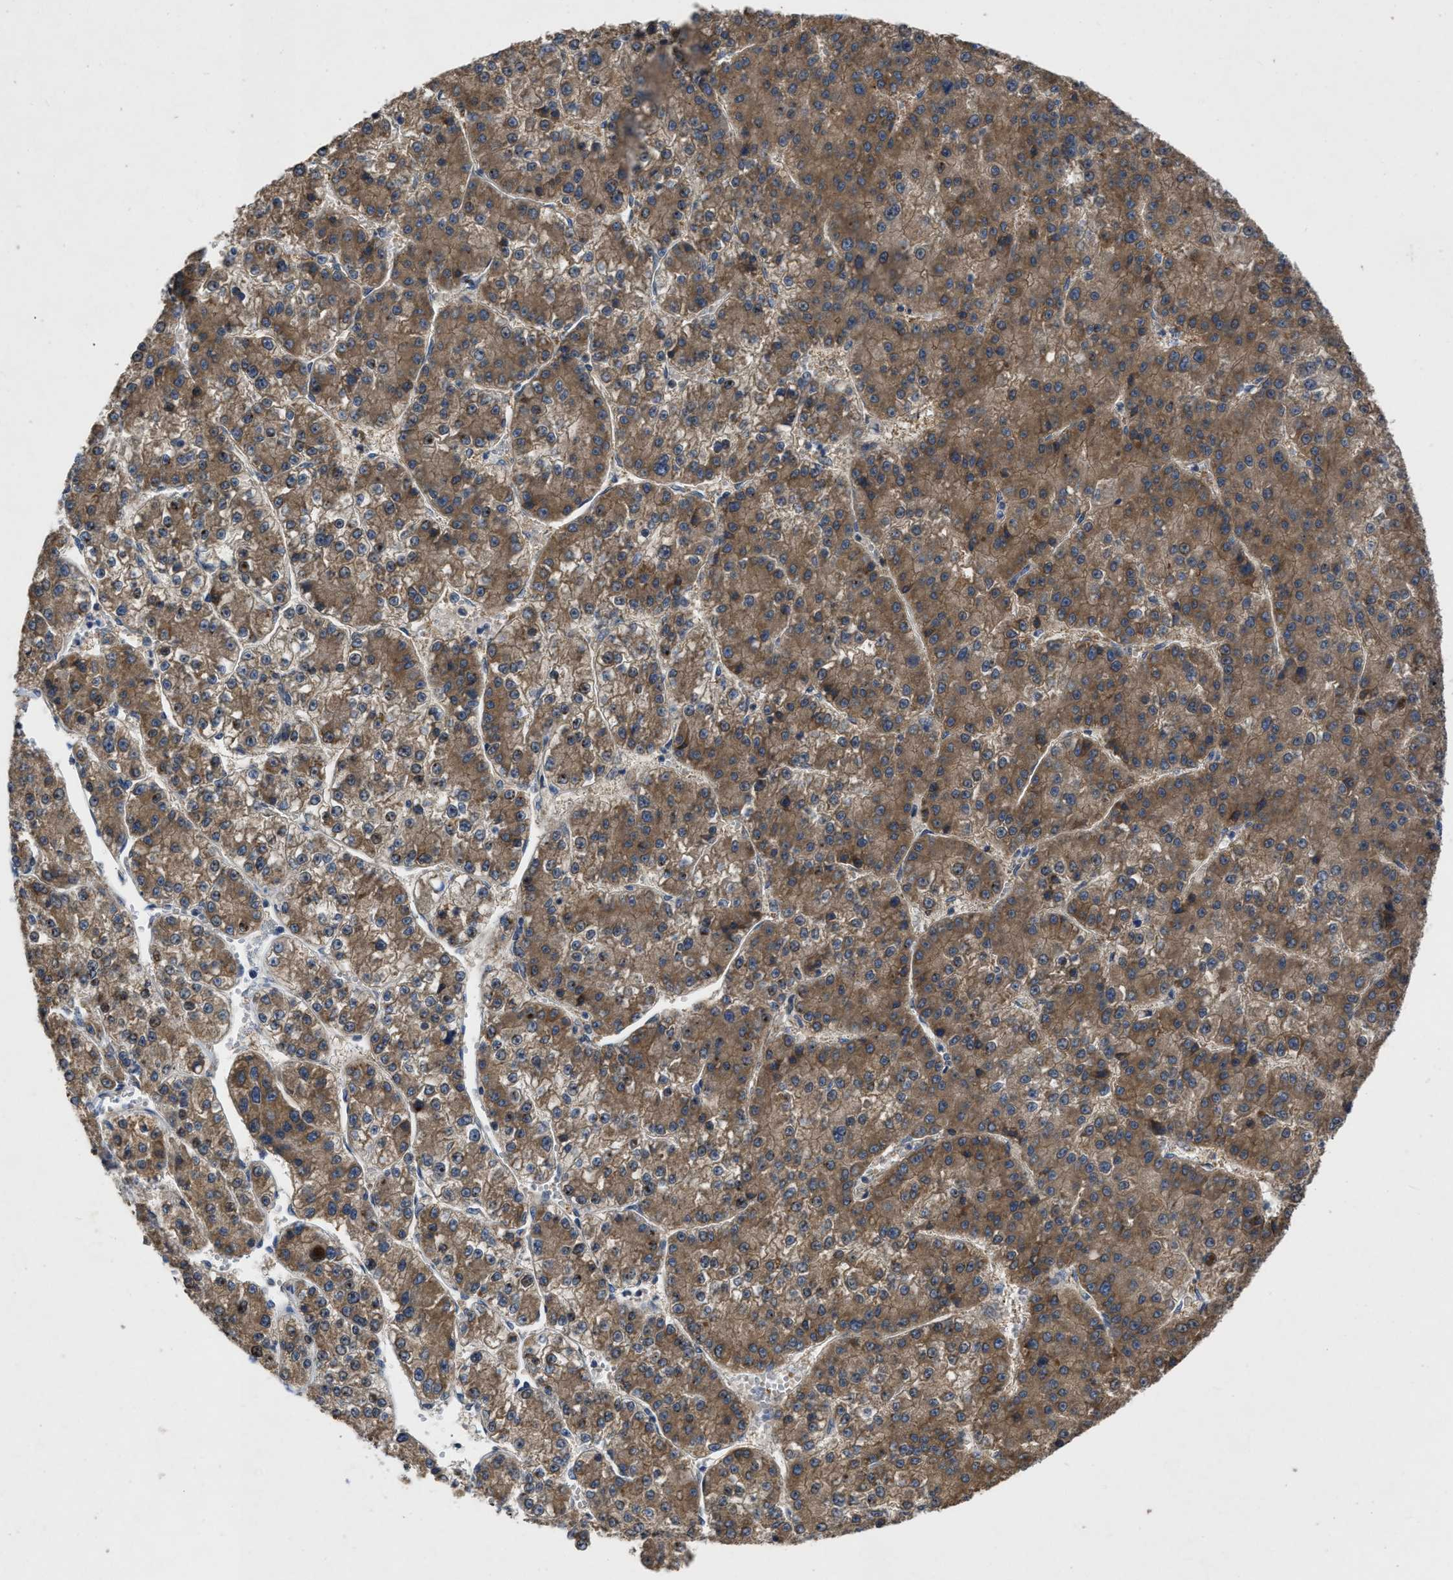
{"staining": {"intensity": "moderate", "quantity": ">75%", "location": "cytoplasmic/membranous"}, "tissue": "liver cancer", "cell_type": "Tumor cells", "image_type": "cancer", "snomed": [{"axis": "morphology", "description": "Carcinoma, Hepatocellular, NOS"}, {"axis": "topography", "description": "Liver"}], "caption": "Liver cancer (hepatocellular carcinoma) stained with a brown dye reveals moderate cytoplasmic/membranous positive staining in about >75% of tumor cells.", "gene": "TMEM131", "patient": {"sex": "female", "age": 73}}